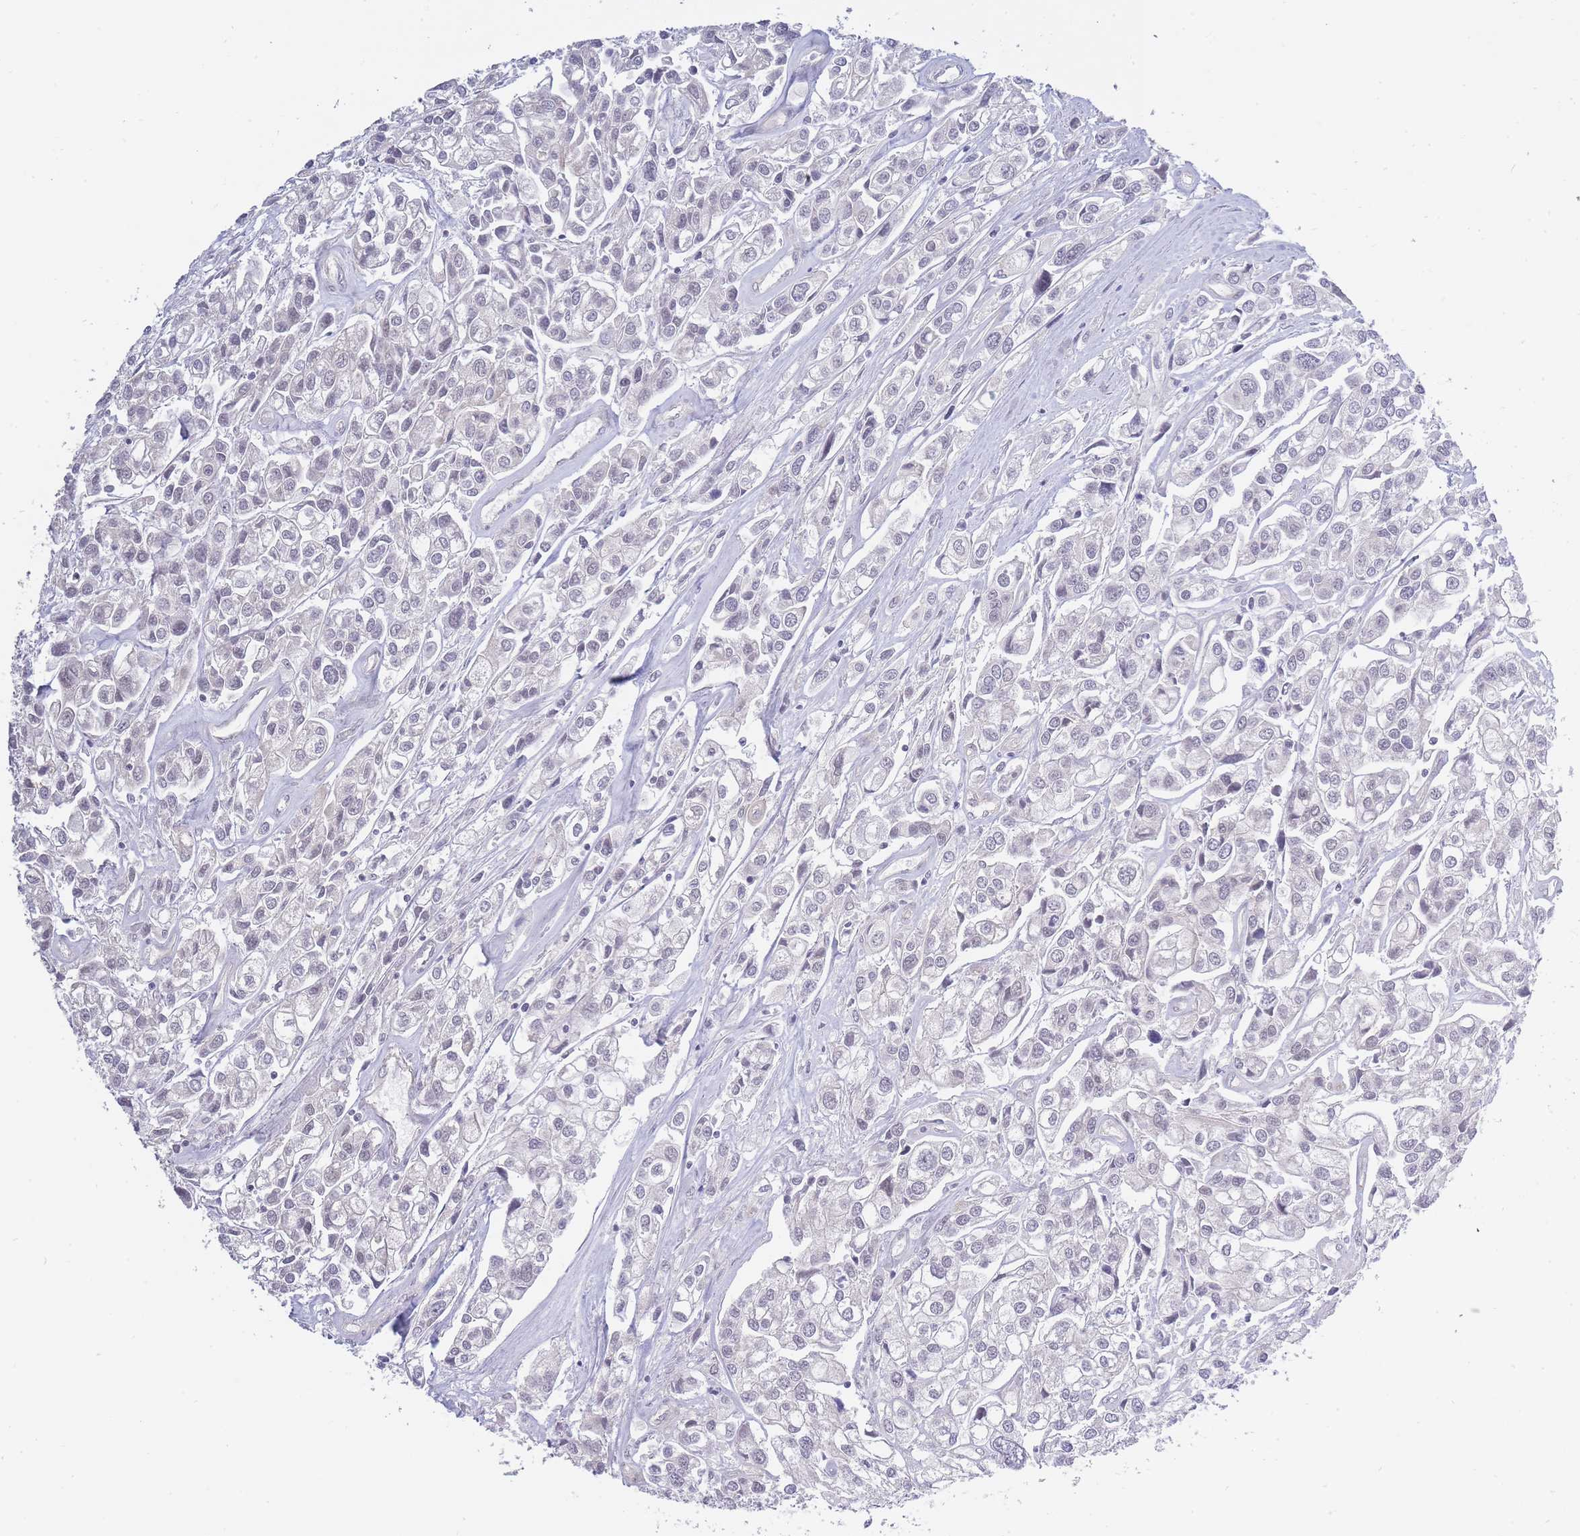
{"staining": {"intensity": "negative", "quantity": "none", "location": "none"}, "tissue": "urothelial cancer", "cell_type": "Tumor cells", "image_type": "cancer", "snomed": [{"axis": "morphology", "description": "Urothelial carcinoma, High grade"}, {"axis": "topography", "description": "Urinary bladder"}], "caption": "An IHC micrograph of urothelial cancer is shown. There is no staining in tumor cells of urothelial cancer.", "gene": "C19orf25", "patient": {"sex": "male", "age": 67}}